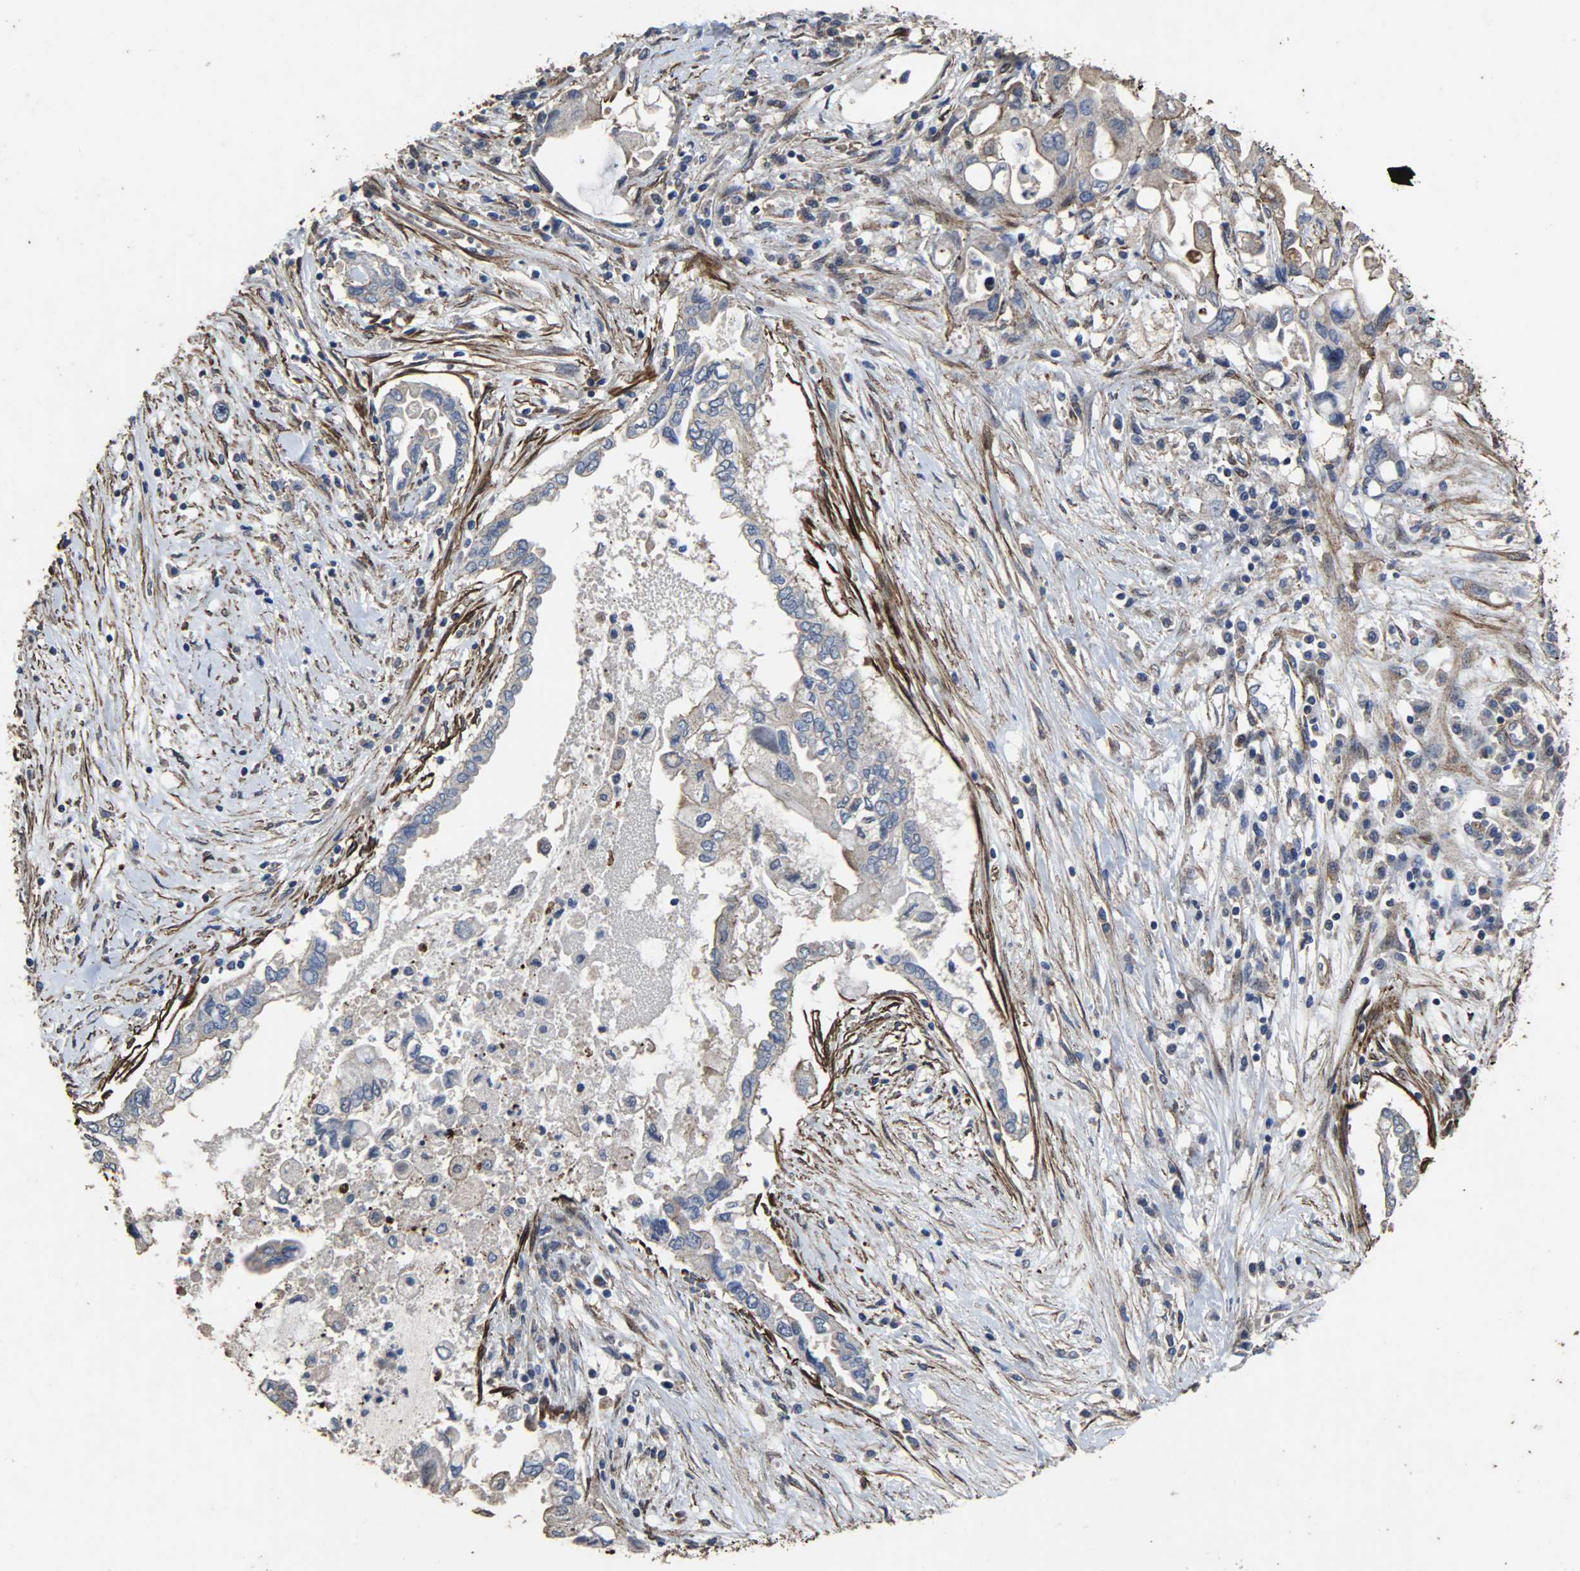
{"staining": {"intensity": "negative", "quantity": "none", "location": "none"}, "tissue": "pancreatic cancer", "cell_type": "Tumor cells", "image_type": "cancer", "snomed": [{"axis": "morphology", "description": "Adenocarcinoma, NOS"}, {"axis": "topography", "description": "Pancreas"}], "caption": "A photomicrograph of pancreatic adenocarcinoma stained for a protein displays no brown staining in tumor cells.", "gene": "TPM4", "patient": {"sex": "female", "age": 57}}